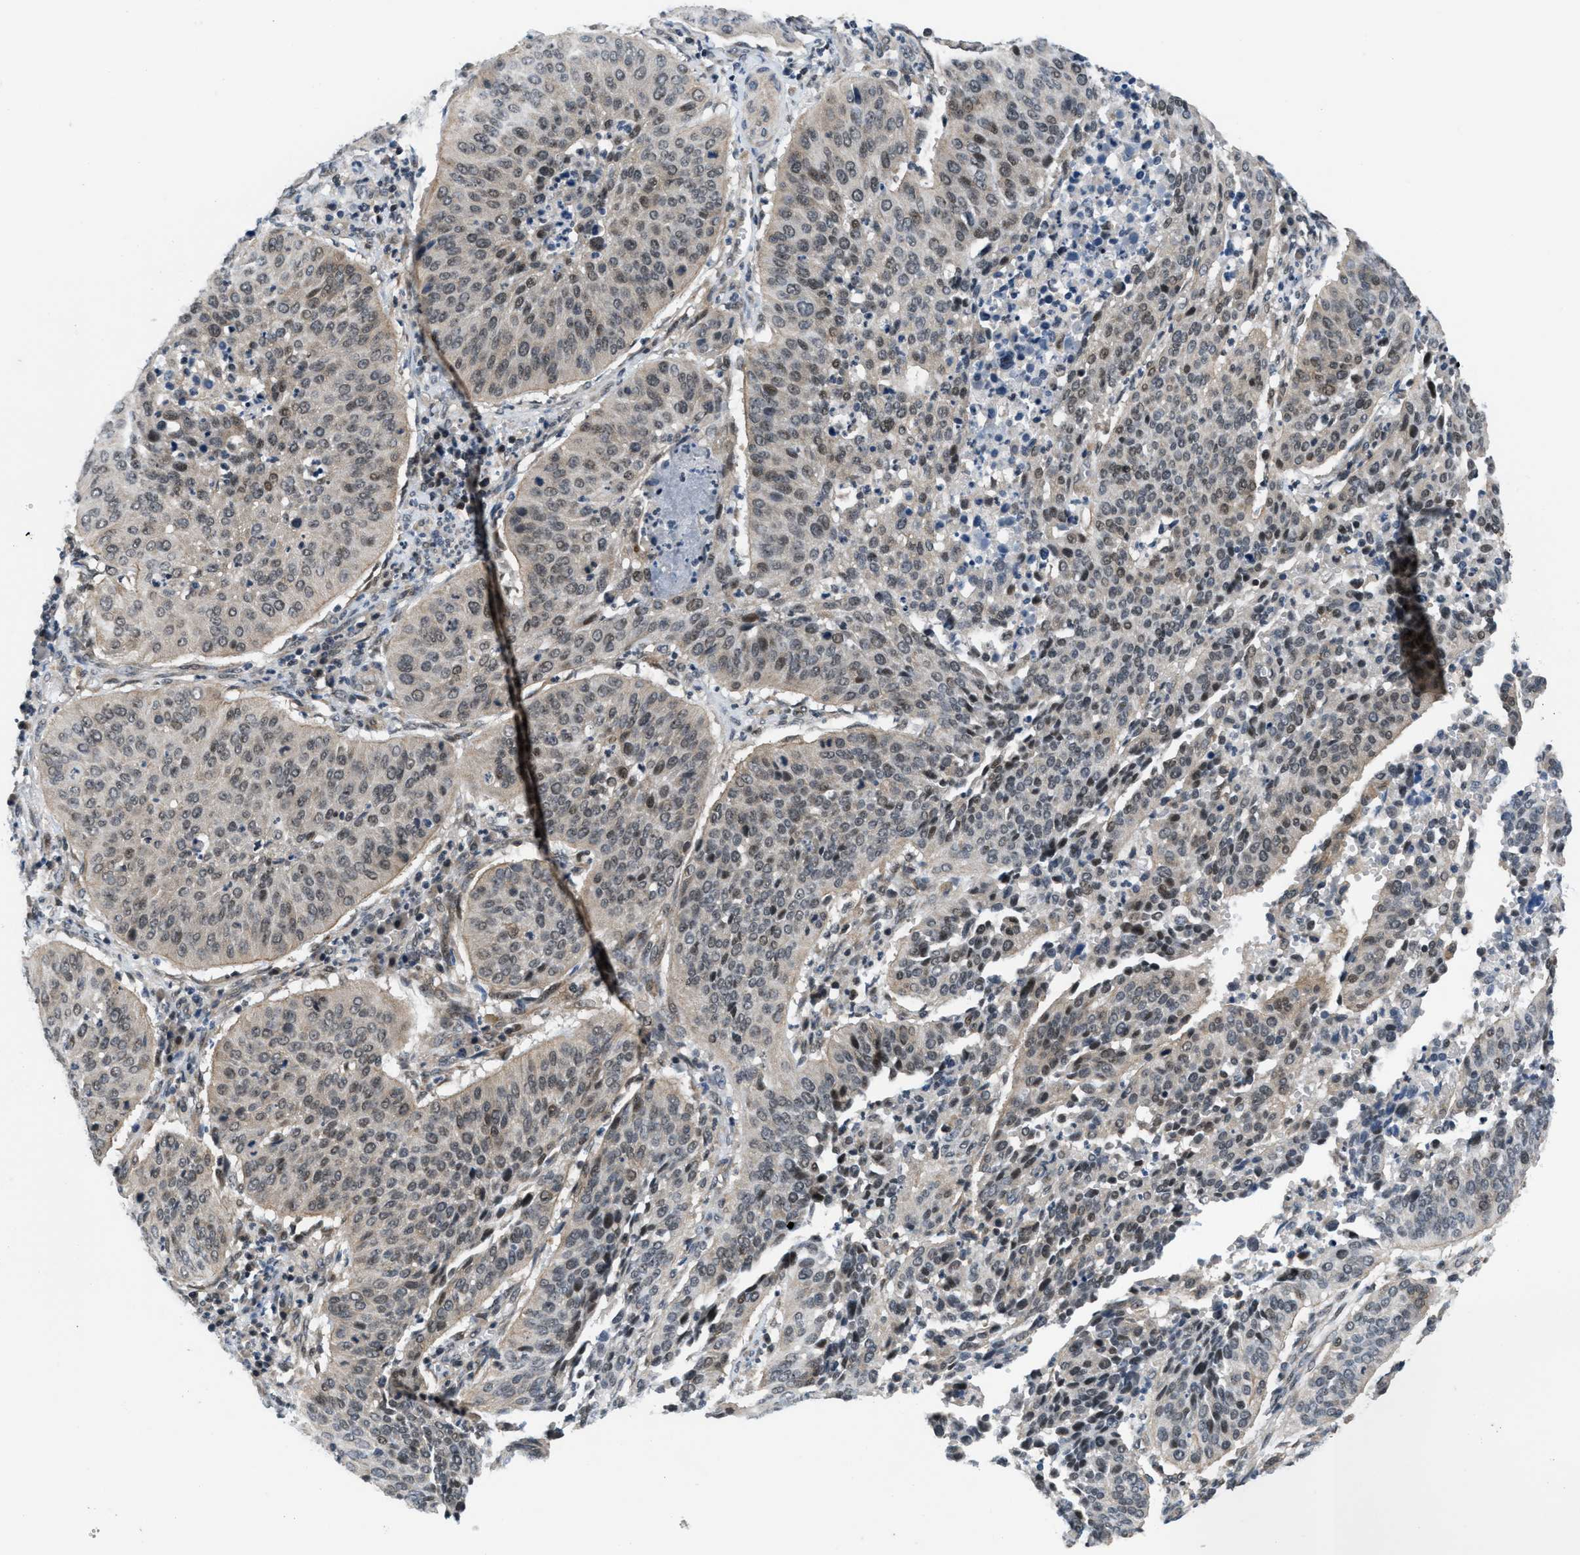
{"staining": {"intensity": "weak", "quantity": "25%-75%", "location": "nuclear"}, "tissue": "cervical cancer", "cell_type": "Tumor cells", "image_type": "cancer", "snomed": [{"axis": "morphology", "description": "Normal tissue, NOS"}, {"axis": "morphology", "description": "Squamous cell carcinoma, NOS"}, {"axis": "topography", "description": "Cervix"}], "caption": "This is a histology image of immunohistochemistry (IHC) staining of cervical cancer (squamous cell carcinoma), which shows weak expression in the nuclear of tumor cells.", "gene": "SETD5", "patient": {"sex": "female", "age": 39}}